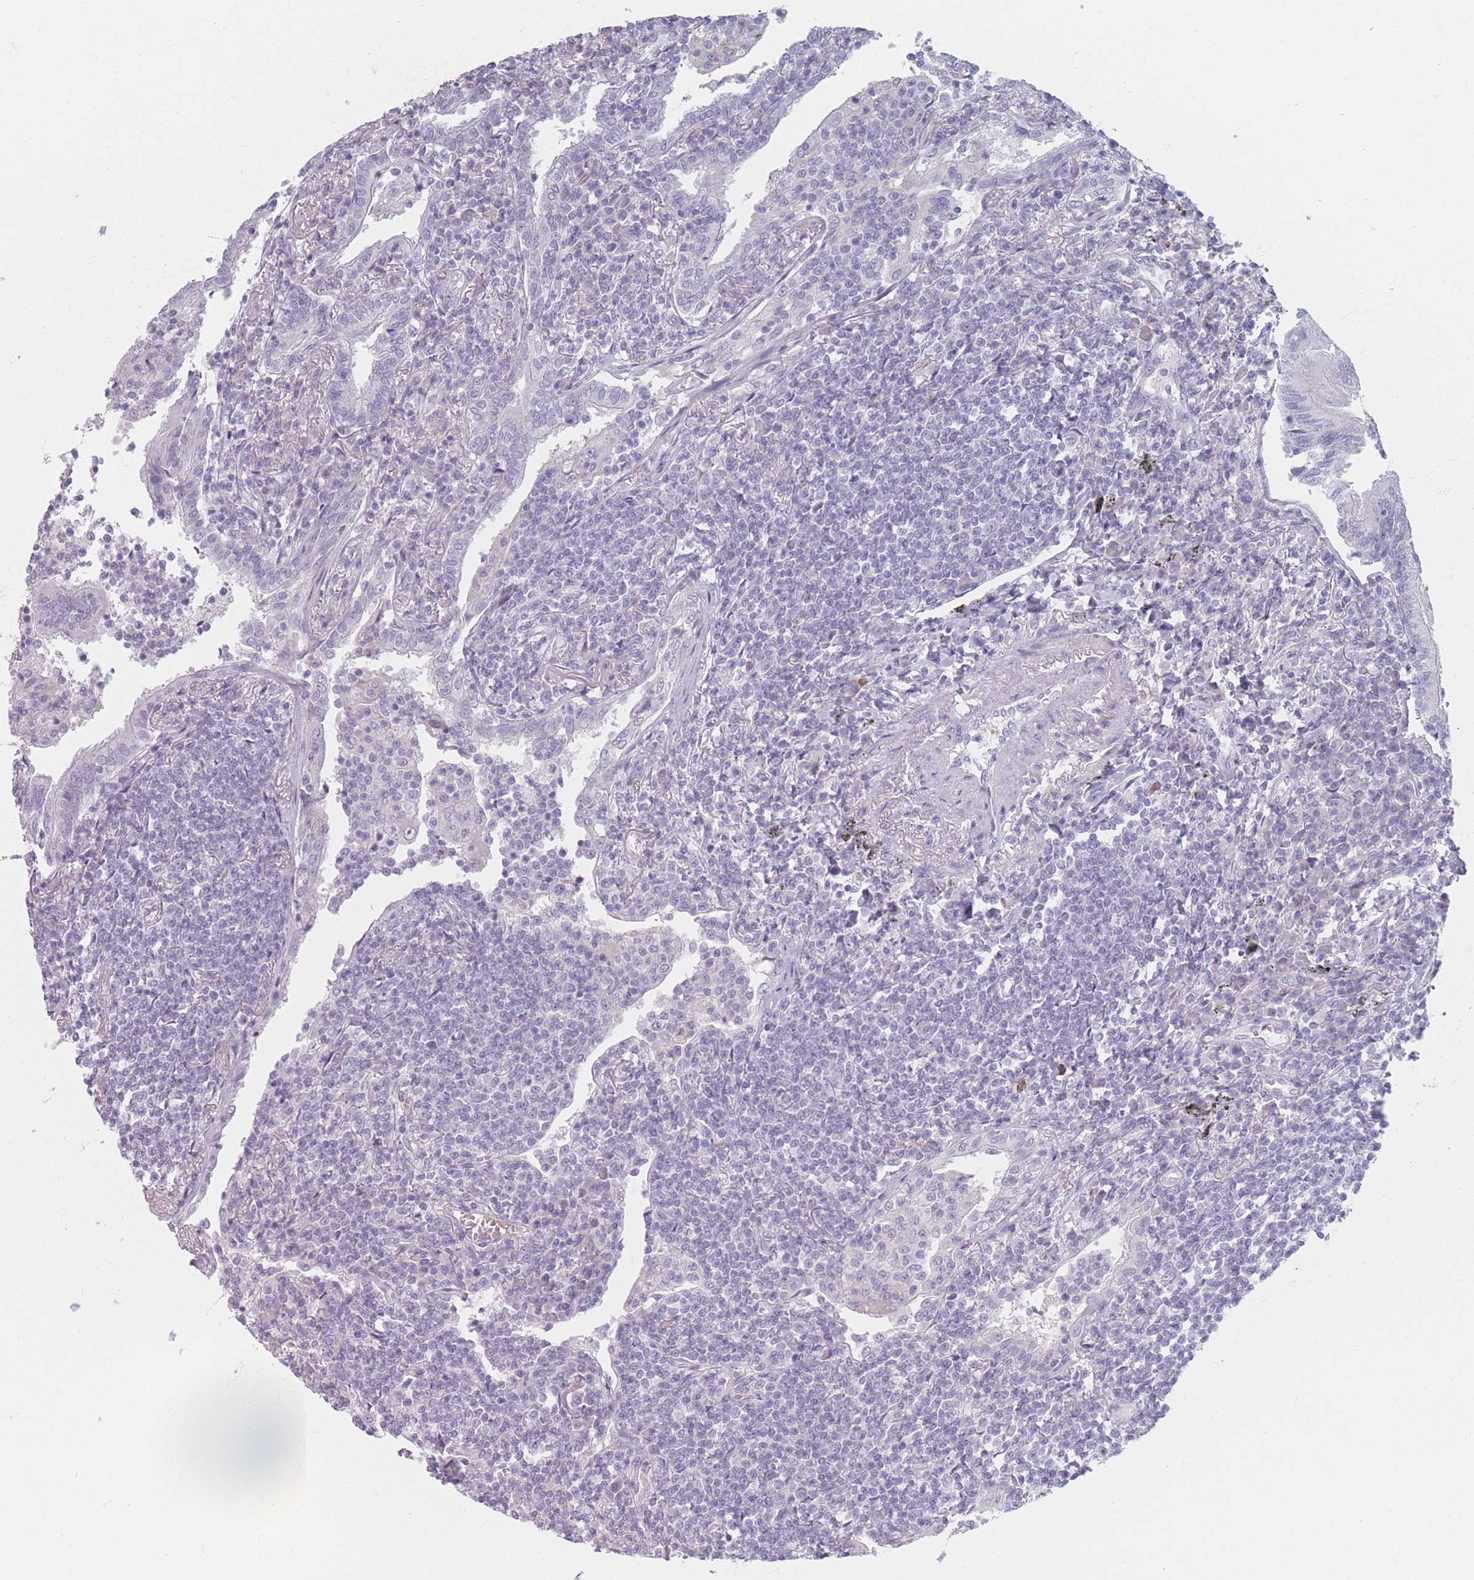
{"staining": {"intensity": "negative", "quantity": "none", "location": "none"}, "tissue": "lymphoma", "cell_type": "Tumor cells", "image_type": "cancer", "snomed": [{"axis": "morphology", "description": "Malignant lymphoma, non-Hodgkin's type, Low grade"}, {"axis": "topography", "description": "Lung"}], "caption": "IHC histopathology image of neoplastic tissue: malignant lymphoma, non-Hodgkin's type (low-grade) stained with DAB (3,3'-diaminobenzidine) shows no significant protein expression in tumor cells. (Brightfield microscopy of DAB (3,3'-diaminobenzidine) immunohistochemistry at high magnification).", "gene": "PIGM", "patient": {"sex": "female", "age": 71}}